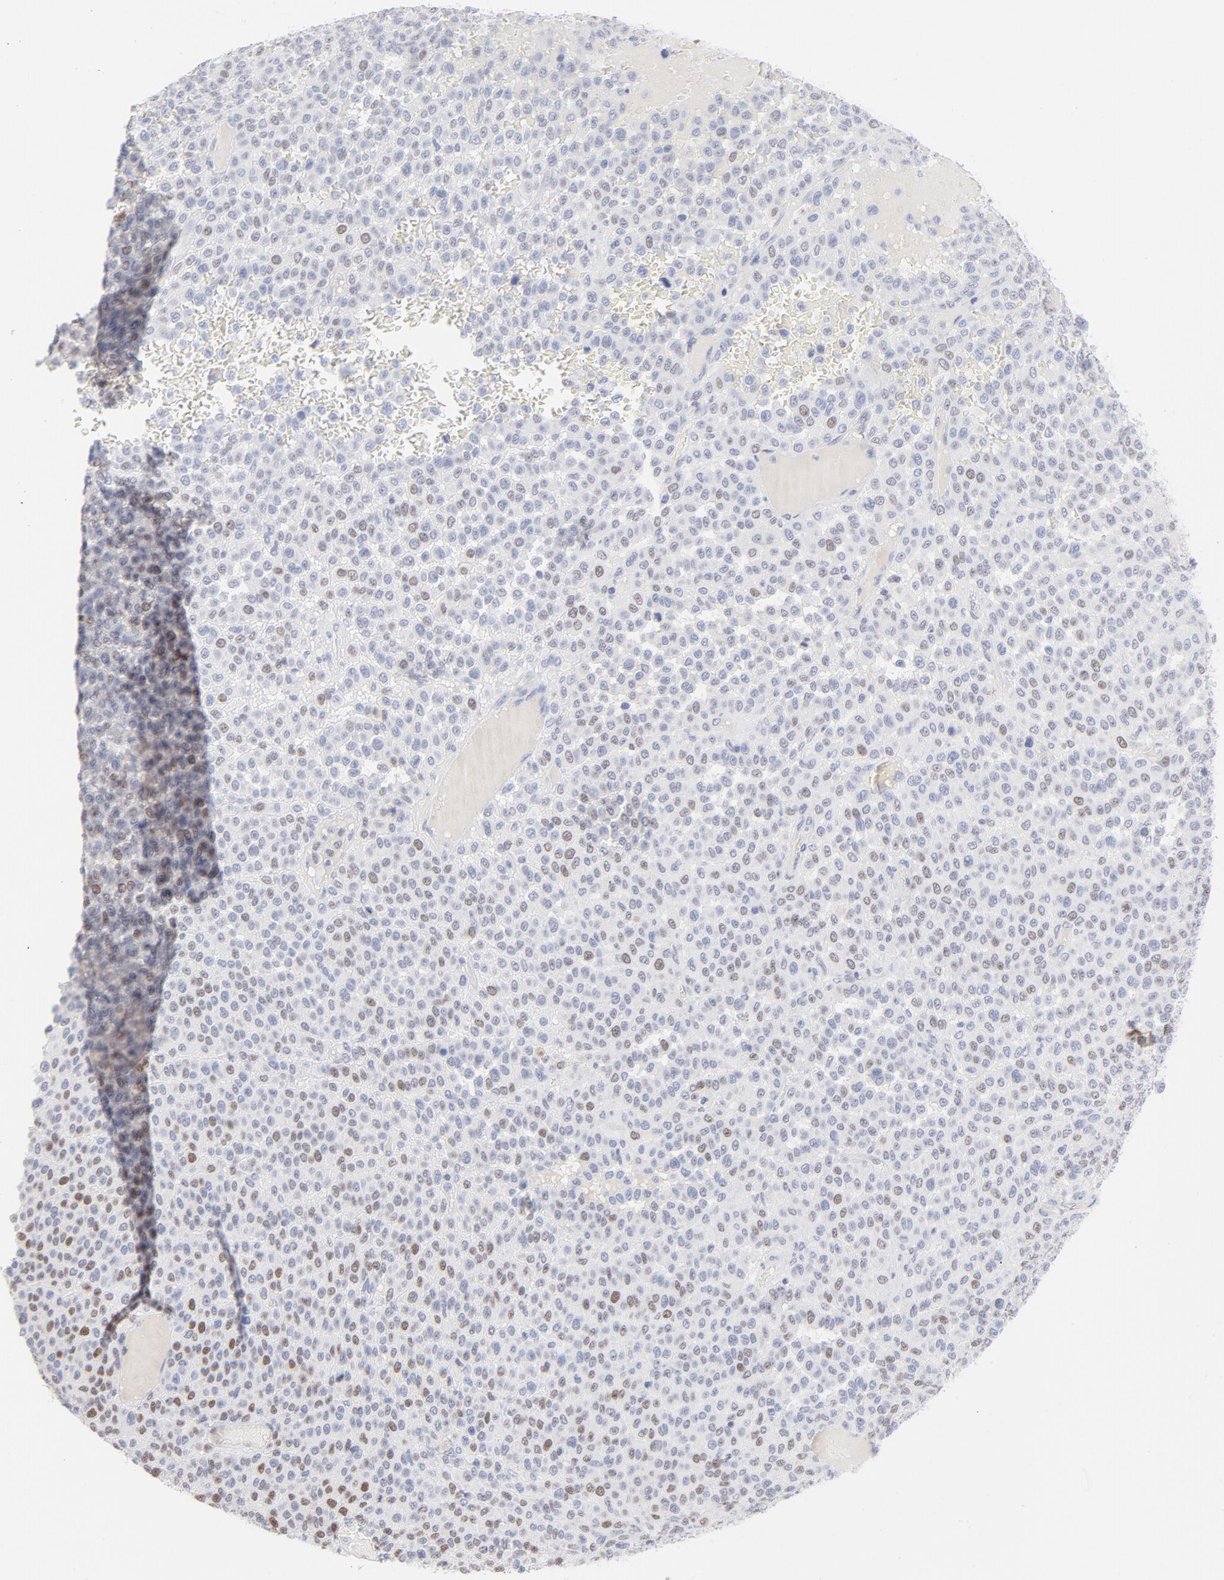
{"staining": {"intensity": "moderate", "quantity": "<25%", "location": "nuclear"}, "tissue": "melanoma", "cell_type": "Tumor cells", "image_type": "cancer", "snomed": [{"axis": "morphology", "description": "Malignant melanoma, Metastatic site"}, {"axis": "topography", "description": "Pancreas"}], "caption": "Protein expression analysis of malignant melanoma (metastatic site) demonstrates moderate nuclear positivity in about <25% of tumor cells. Nuclei are stained in blue.", "gene": "MCM7", "patient": {"sex": "female", "age": 30}}